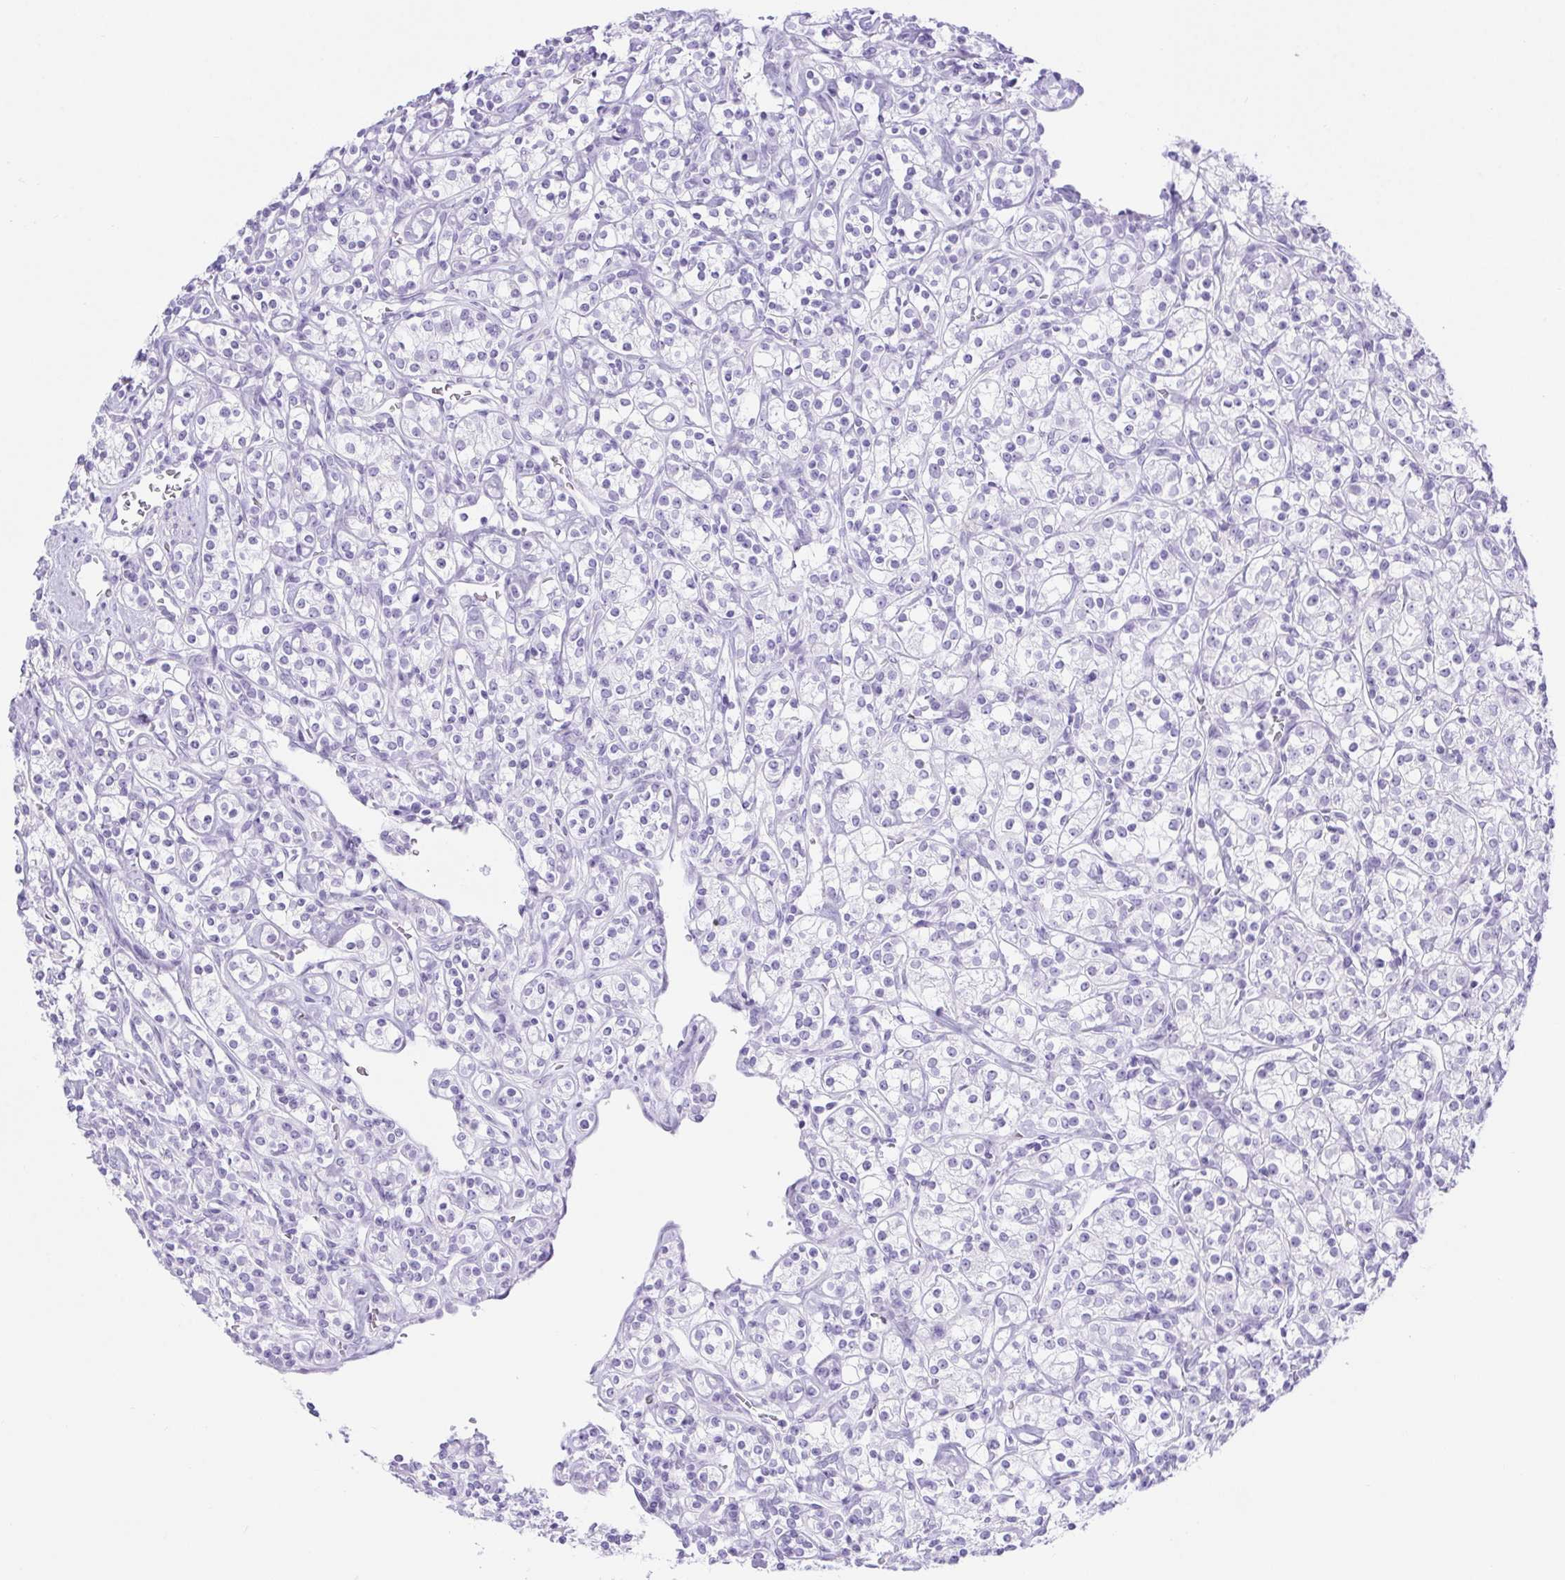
{"staining": {"intensity": "negative", "quantity": "none", "location": "none"}, "tissue": "renal cancer", "cell_type": "Tumor cells", "image_type": "cancer", "snomed": [{"axis": "morphology", "description": "Adenocarcinoma, NOS"}, {"axis": "topography", "description": "Kidney"}], "caption": "DAB immunohistochemical staining of human renal adenocarcinoma reveals no significant staining in tumor cells.", "gene": "ERP27", "patient": {"sex": "male", "age": 77}}